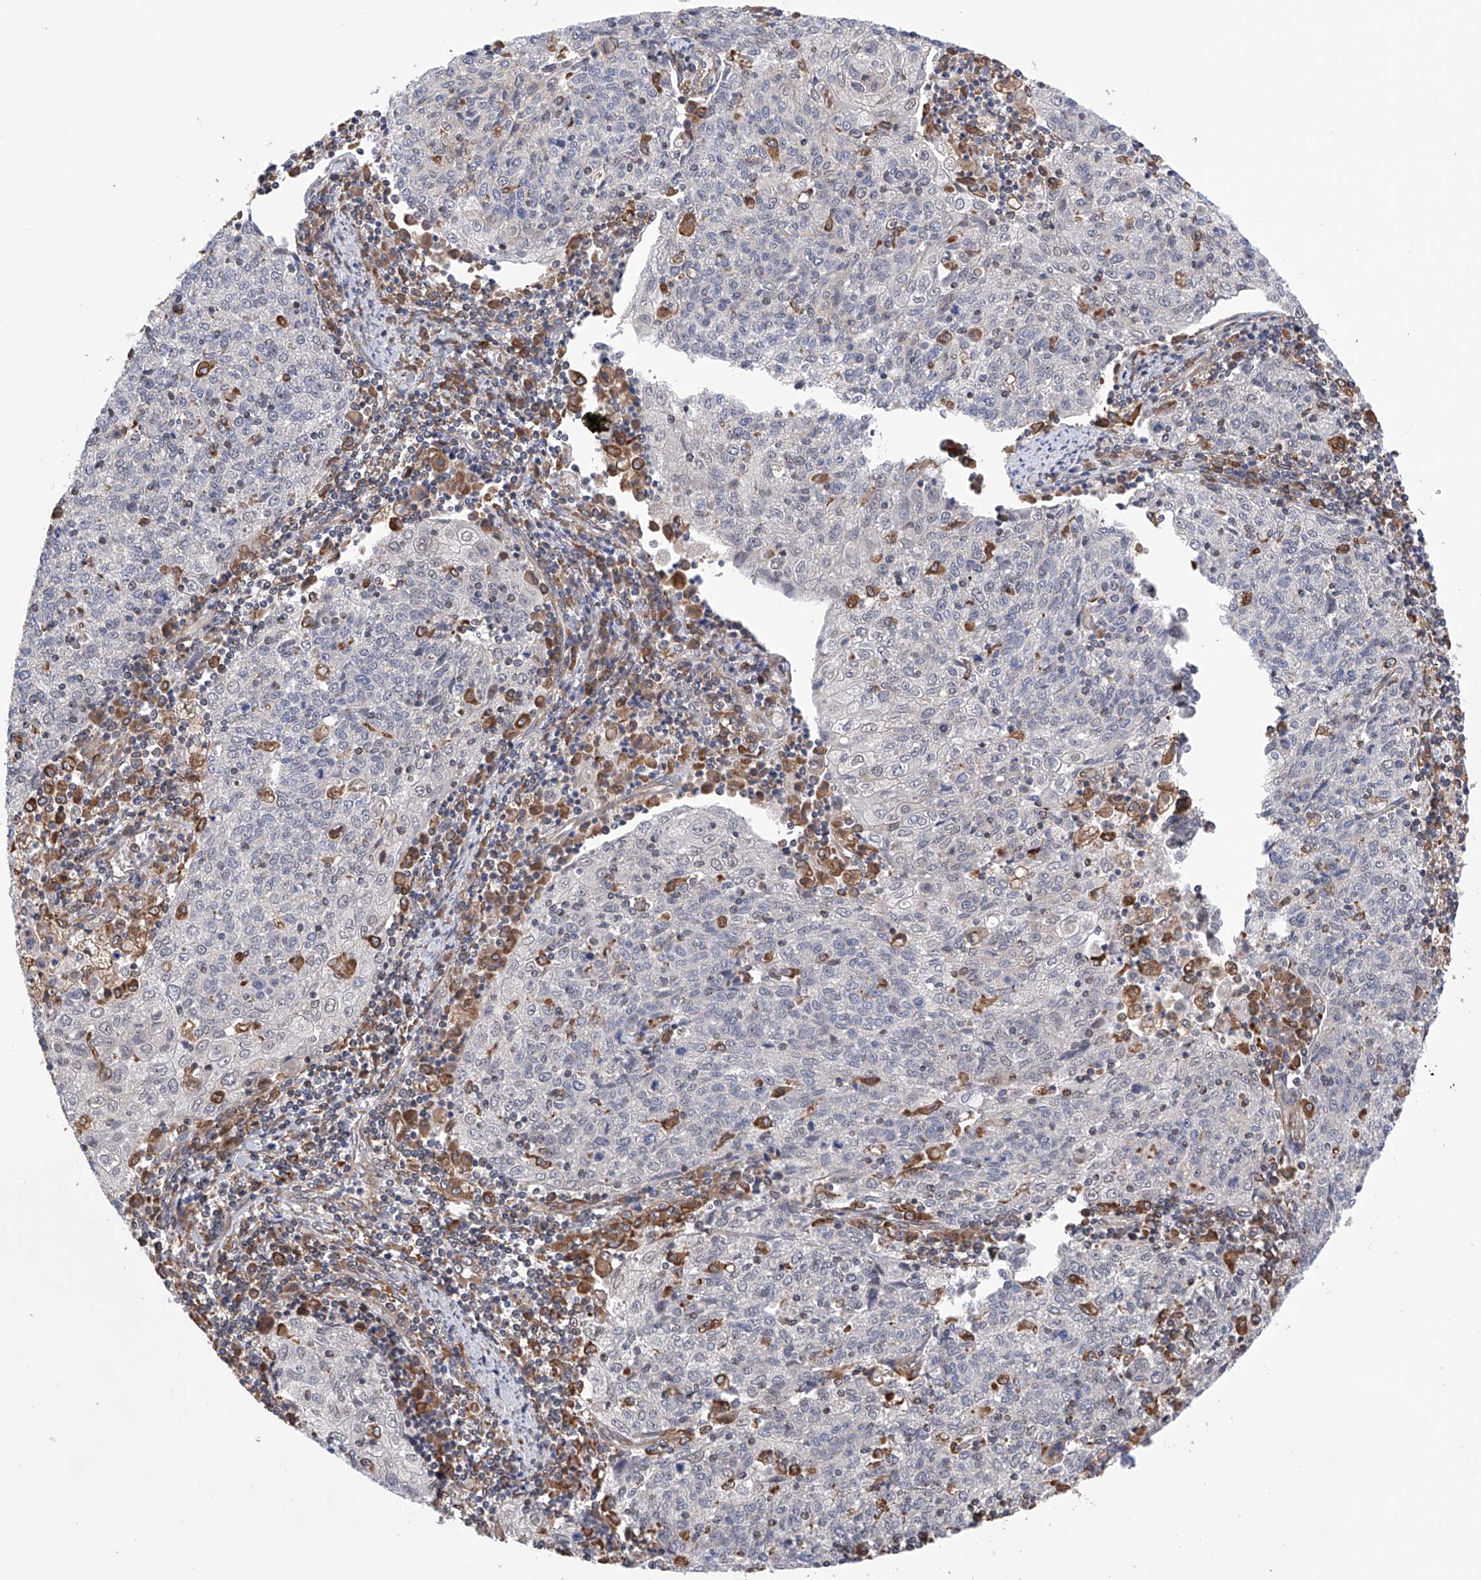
{"staining": {"intensity": "negative", "quantity": "none", "location": "none"}, "tissue": "cervical cancer", "cell_type": "Tumor cells", "image_type": "cancer", "snomed": [{"axis": "morphology", "description": "Squamous cell carcinoma, NOS"}, {"axis": "topography", "description": "Cervix"}], "caption": "A micrograph of human cervical cancer (squamous cell carcinoma) is negative for staining in tumor cells. Nuclei are stained in blue.", "gene": "DNAH8", "patient": {"sex": "female", "age": 48}}